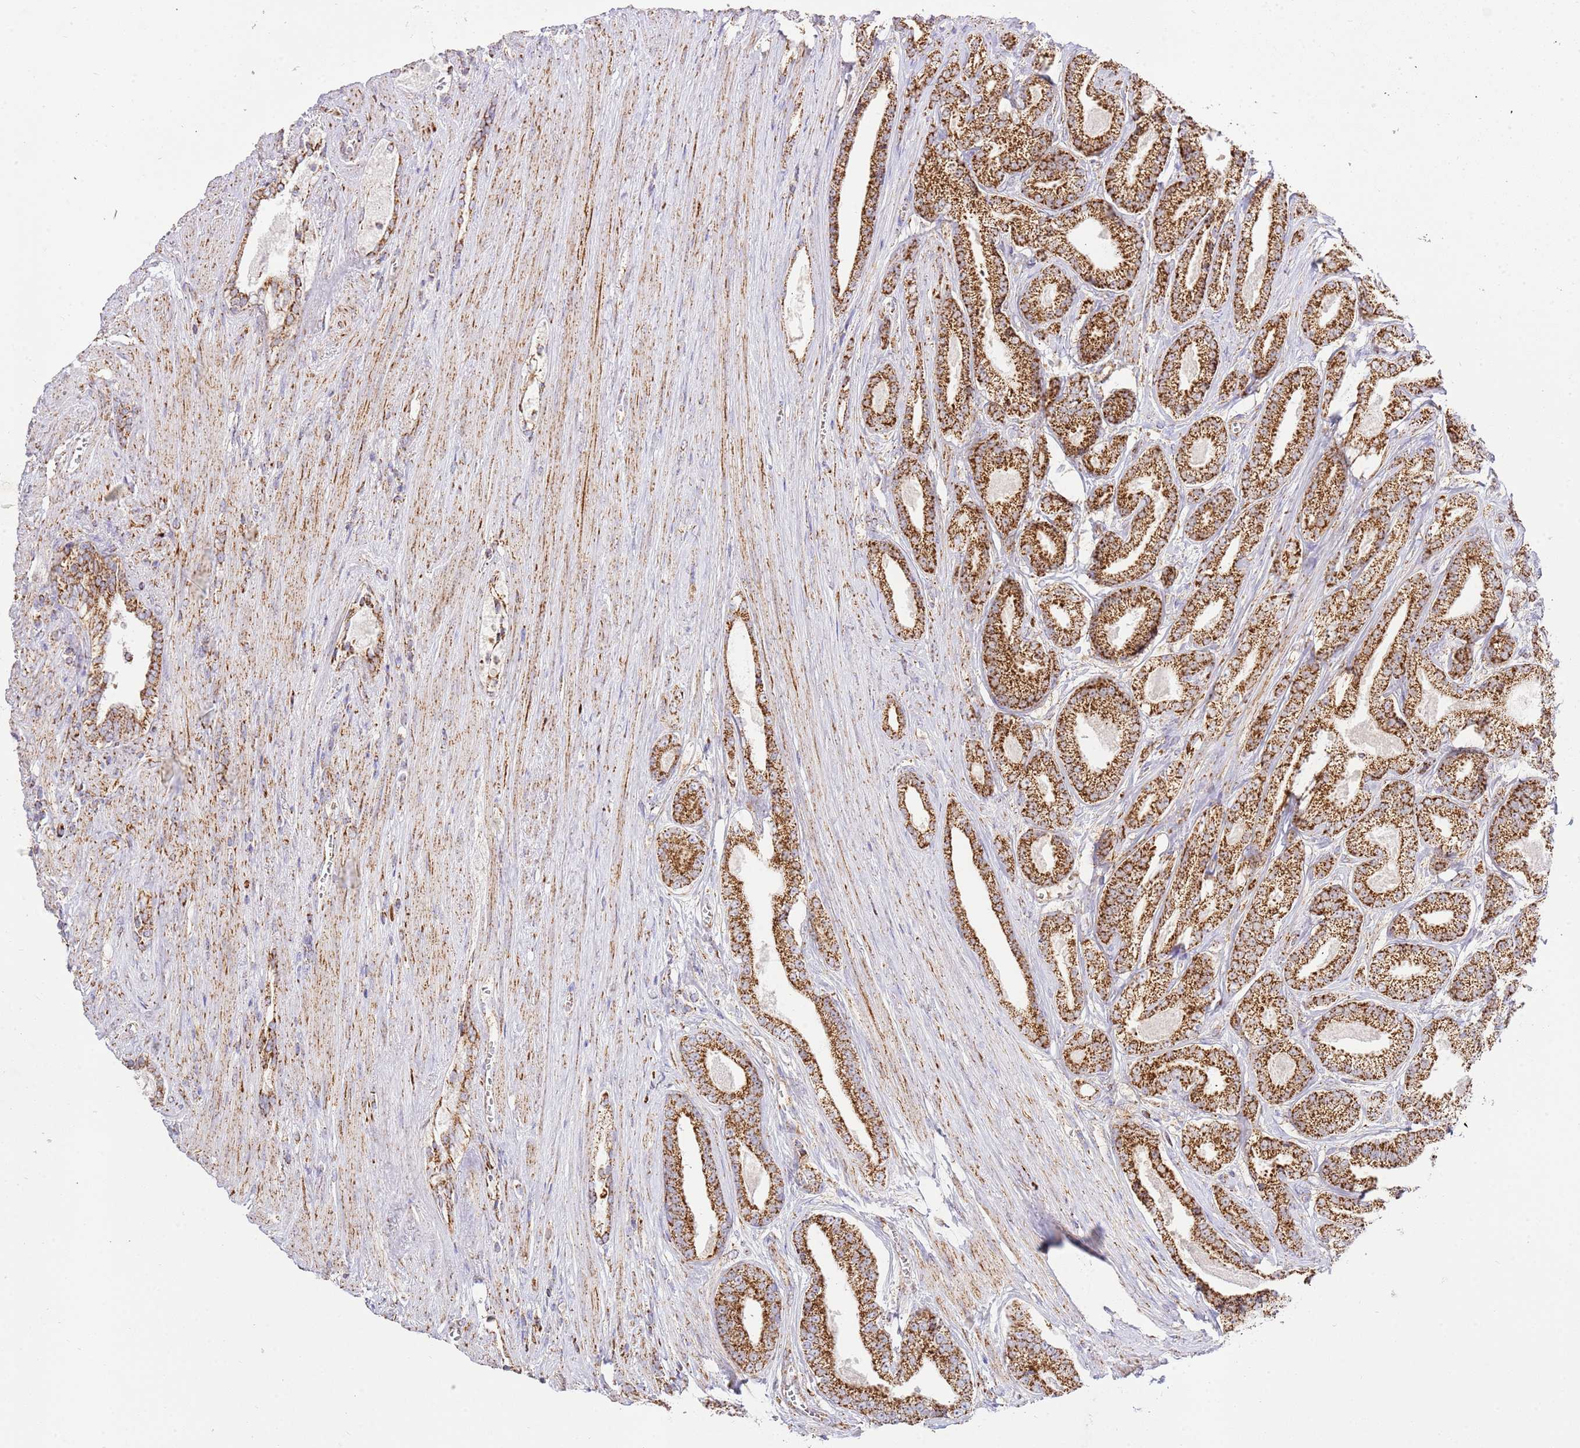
{"staining": {"intensity": "strong", "quantity": ">75%", "location": "cytoplasmic/membranous"}, "tissue": "prostate cancer", "cell_type": "Tumor cells", "image_type": "cancer", "snomed": [{"axis": "morphology", "description": "Adenocarcinoma, NOS"}, {"axis": "topography", "description": "Prostate and seminal vesicle, NOS"}], "caption": "An IHC histopathology image of tumor tissue is shown. Protein staining in brown shows strong cytoplasmic/membranous positivity in prostate cancer within tumor cells.", "gene": "ZBTB39", "patient": {"sex": "male", "age": 76}}